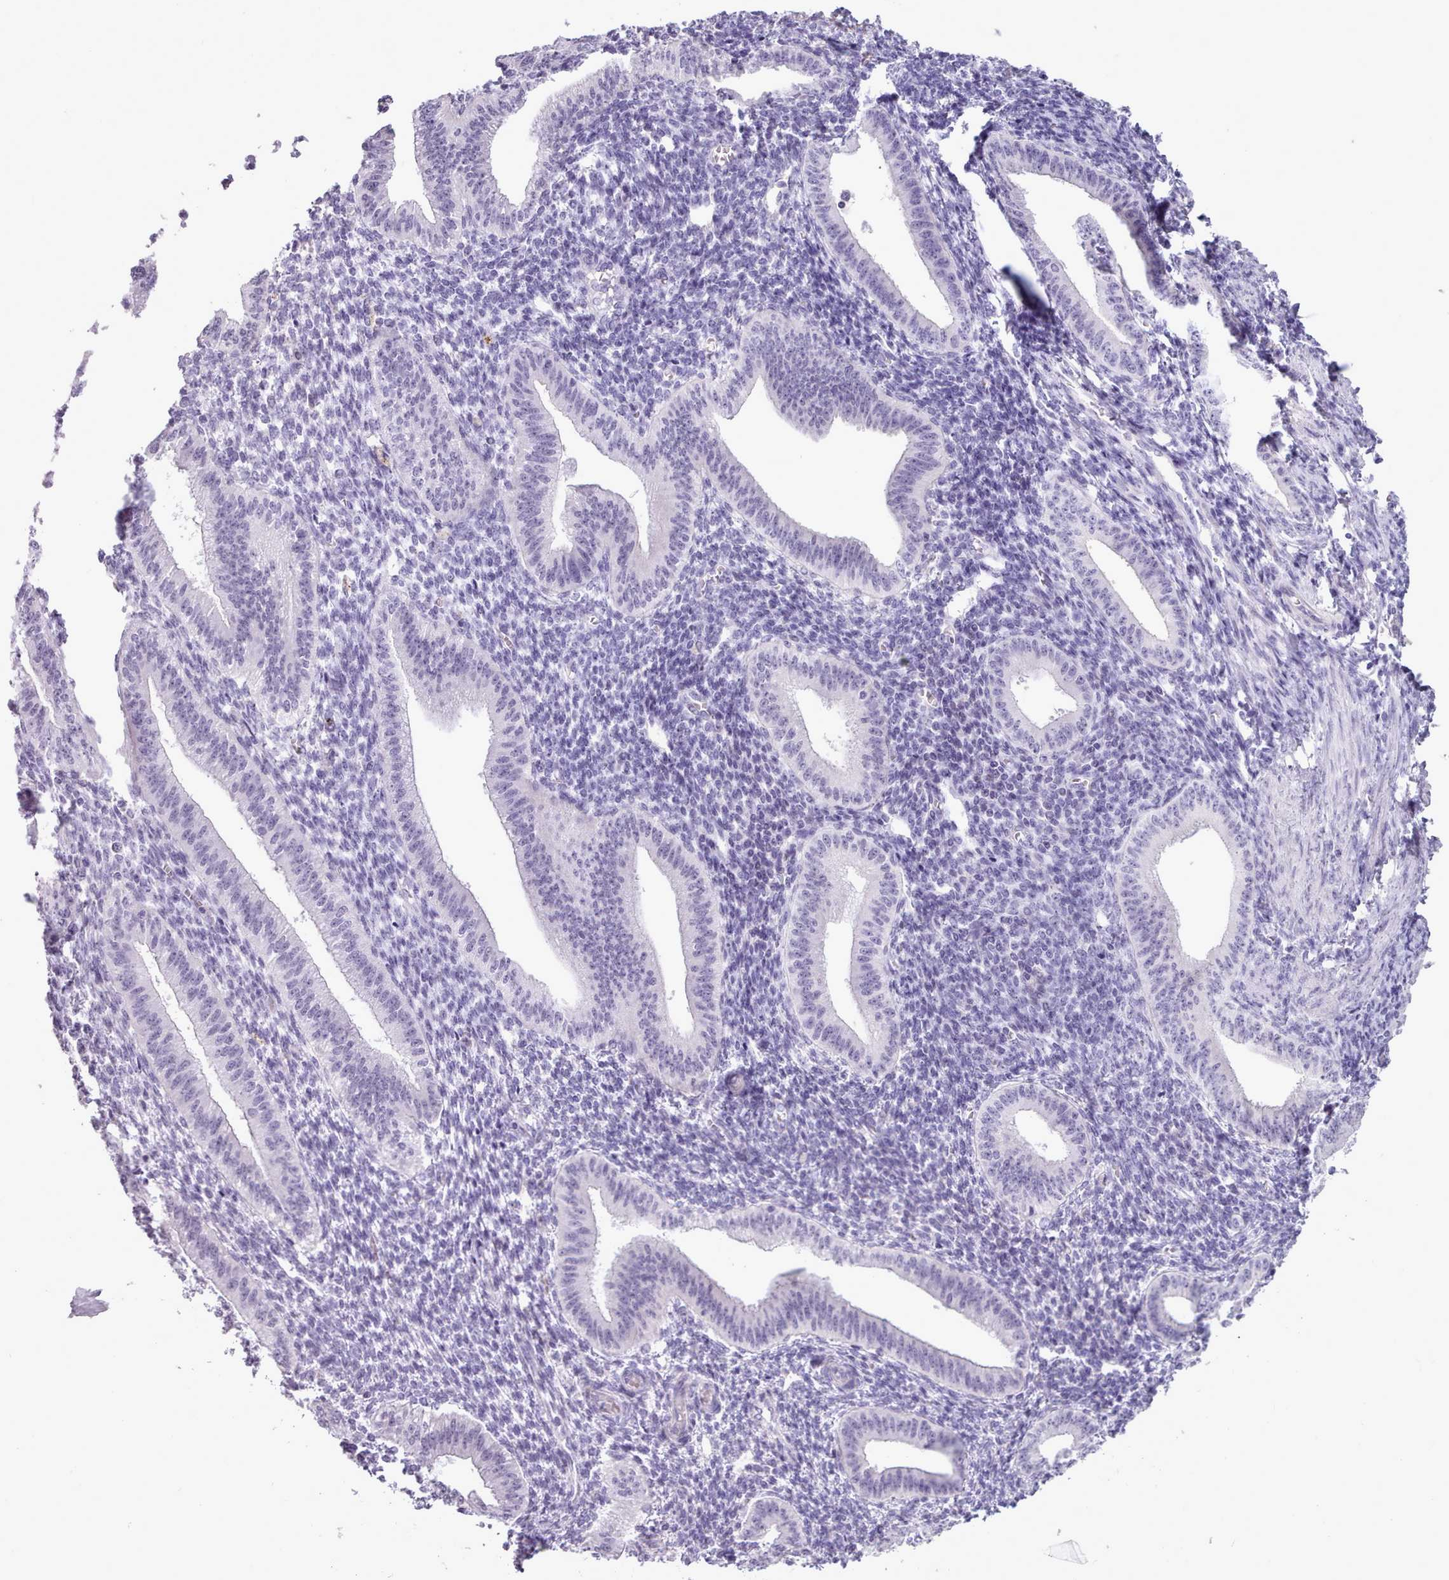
{"staining": {"intensity": "negative", "quantity": "none", "location": "none"}, "tissue": "endometrium", "cell_type": "Cells in endometrial stroma", "image_type": "normal", "snomed": [{"axis": "morphology", "description": "Normal tissue, NOS"}, {"axis": "topography", "description": "Endometrium"}], "caption": "Cells in endometrial stroma are negative for protein expression in unremarkable human endometrium. Brightfield microscopy of immunohistochemistry (IHC) stained with DAB (brown) and hematoxylin (blue), captured at high magnification.", "gene": "BDKRB2", "patient": {"sex": "female", "age": 34}}